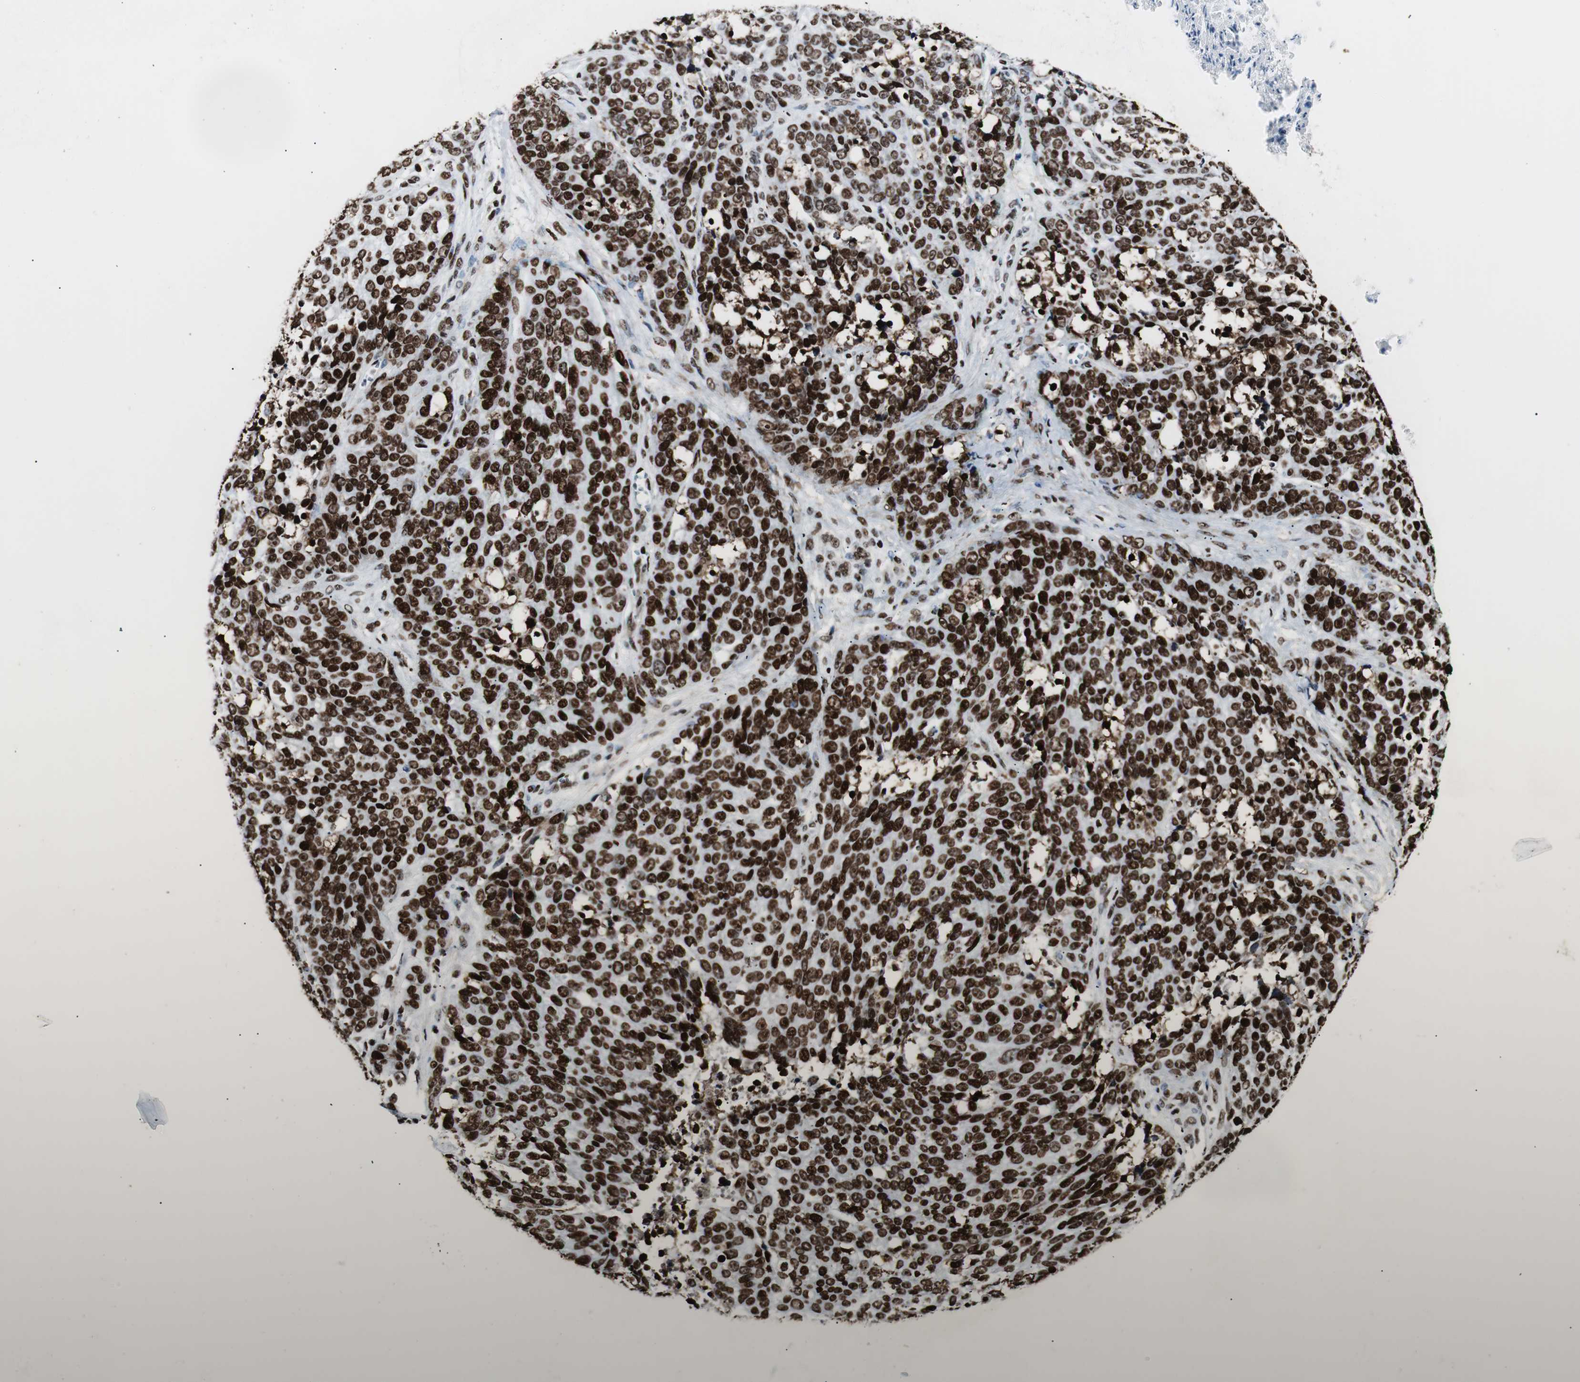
{"staining": {"intensity": "strong", "quantity": ">75%", "location": "nuclear"}, "tissue": "ovarian cancer", "cell_type": "Tumor cells", "image_type": "cancer", "snomed": [{"axis": "morphology", "description": "Cystadenocarcinoma, serous, NOS"}, {"axis": "topography", "description": "Ovary"}], "caption": "Immunohistochemical staining of serous cystadenocarcinoma (ovarian) exhibits strong nuclear protein positivity in about >75% of tumor cells.", "gene": "NCL", "patient": {"sex": "female", "age": 44}}